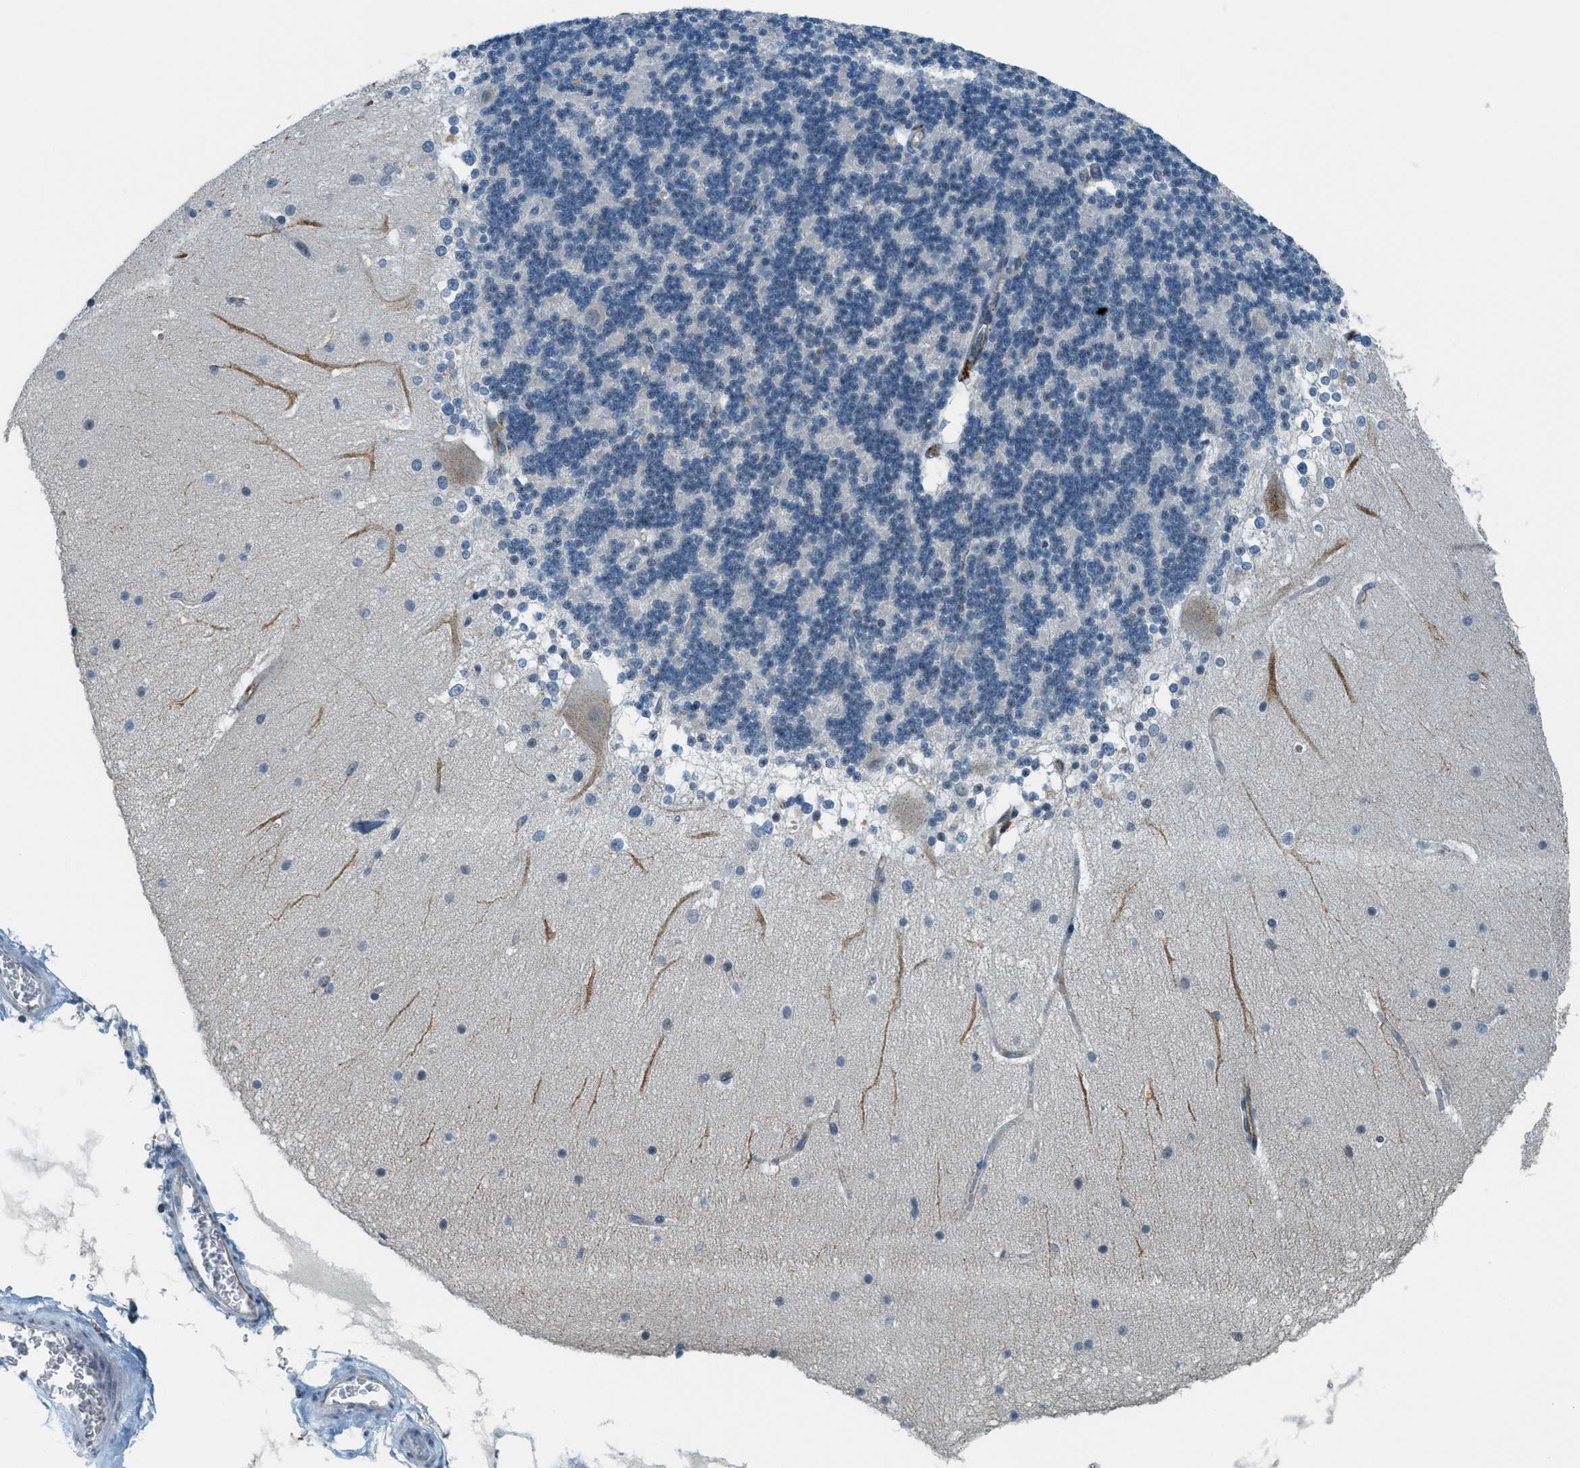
{"staining": {"intensity": "negative", "quantity": "none", "location": "none"}, "tissue": "cerebellum", "cell_type": "Cells in granular layer", "image_type": "normal", "snomed": [{"axis": "morphology", "description": "Normal tissue, NOS"}, {"axis": "topography", "description": "Cerebellum"}], "caption": "IHC of benign cerebellum displays no staining in cells in granular layer.", "gene": "FYN", "patient": {"sex": "female", "age": 19}}